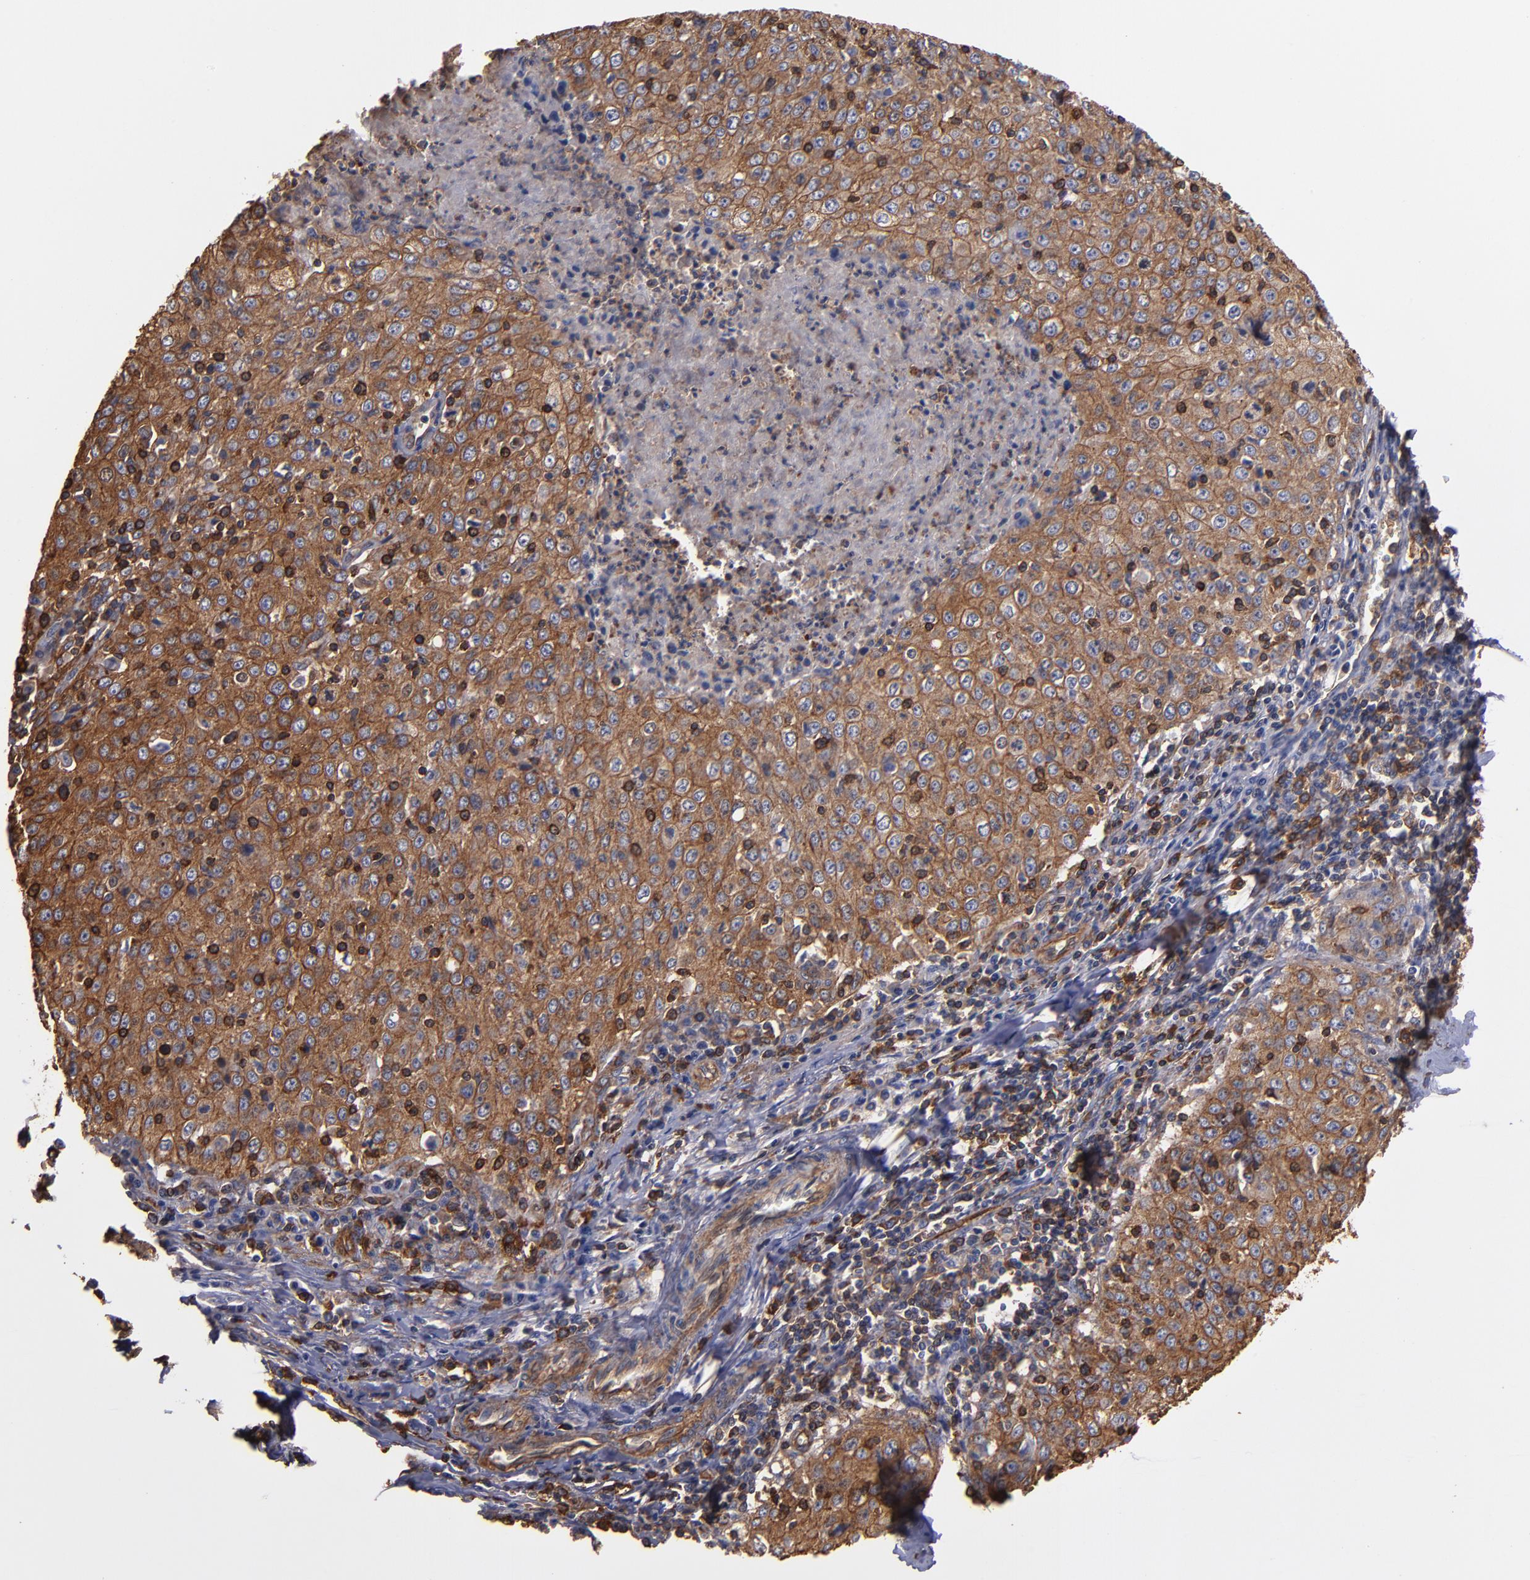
{"staining": {"intensity": "moderate", "quantity": ">75%", "location": "cytoplasmic/membranous"}, "tissue": "cervical cancer", "cell_type": "Tumor cells", "image_type": "cancer", "snomed": [{"axis": "morphology", "description": "Squamous cell carcinoma, NOS"}, {"axis": "topography", "description": "Cervix"}], "caption": "Immunohistochemistry (IHC) (DAB) staining of human squamous cell carcinoma (cervical) reveals moderate cytoplasmic/membranous protein staining in approximately >75% of tumor cells.", "gene": "ACTN4", "patient": {"sex": "female", "age": 27}}